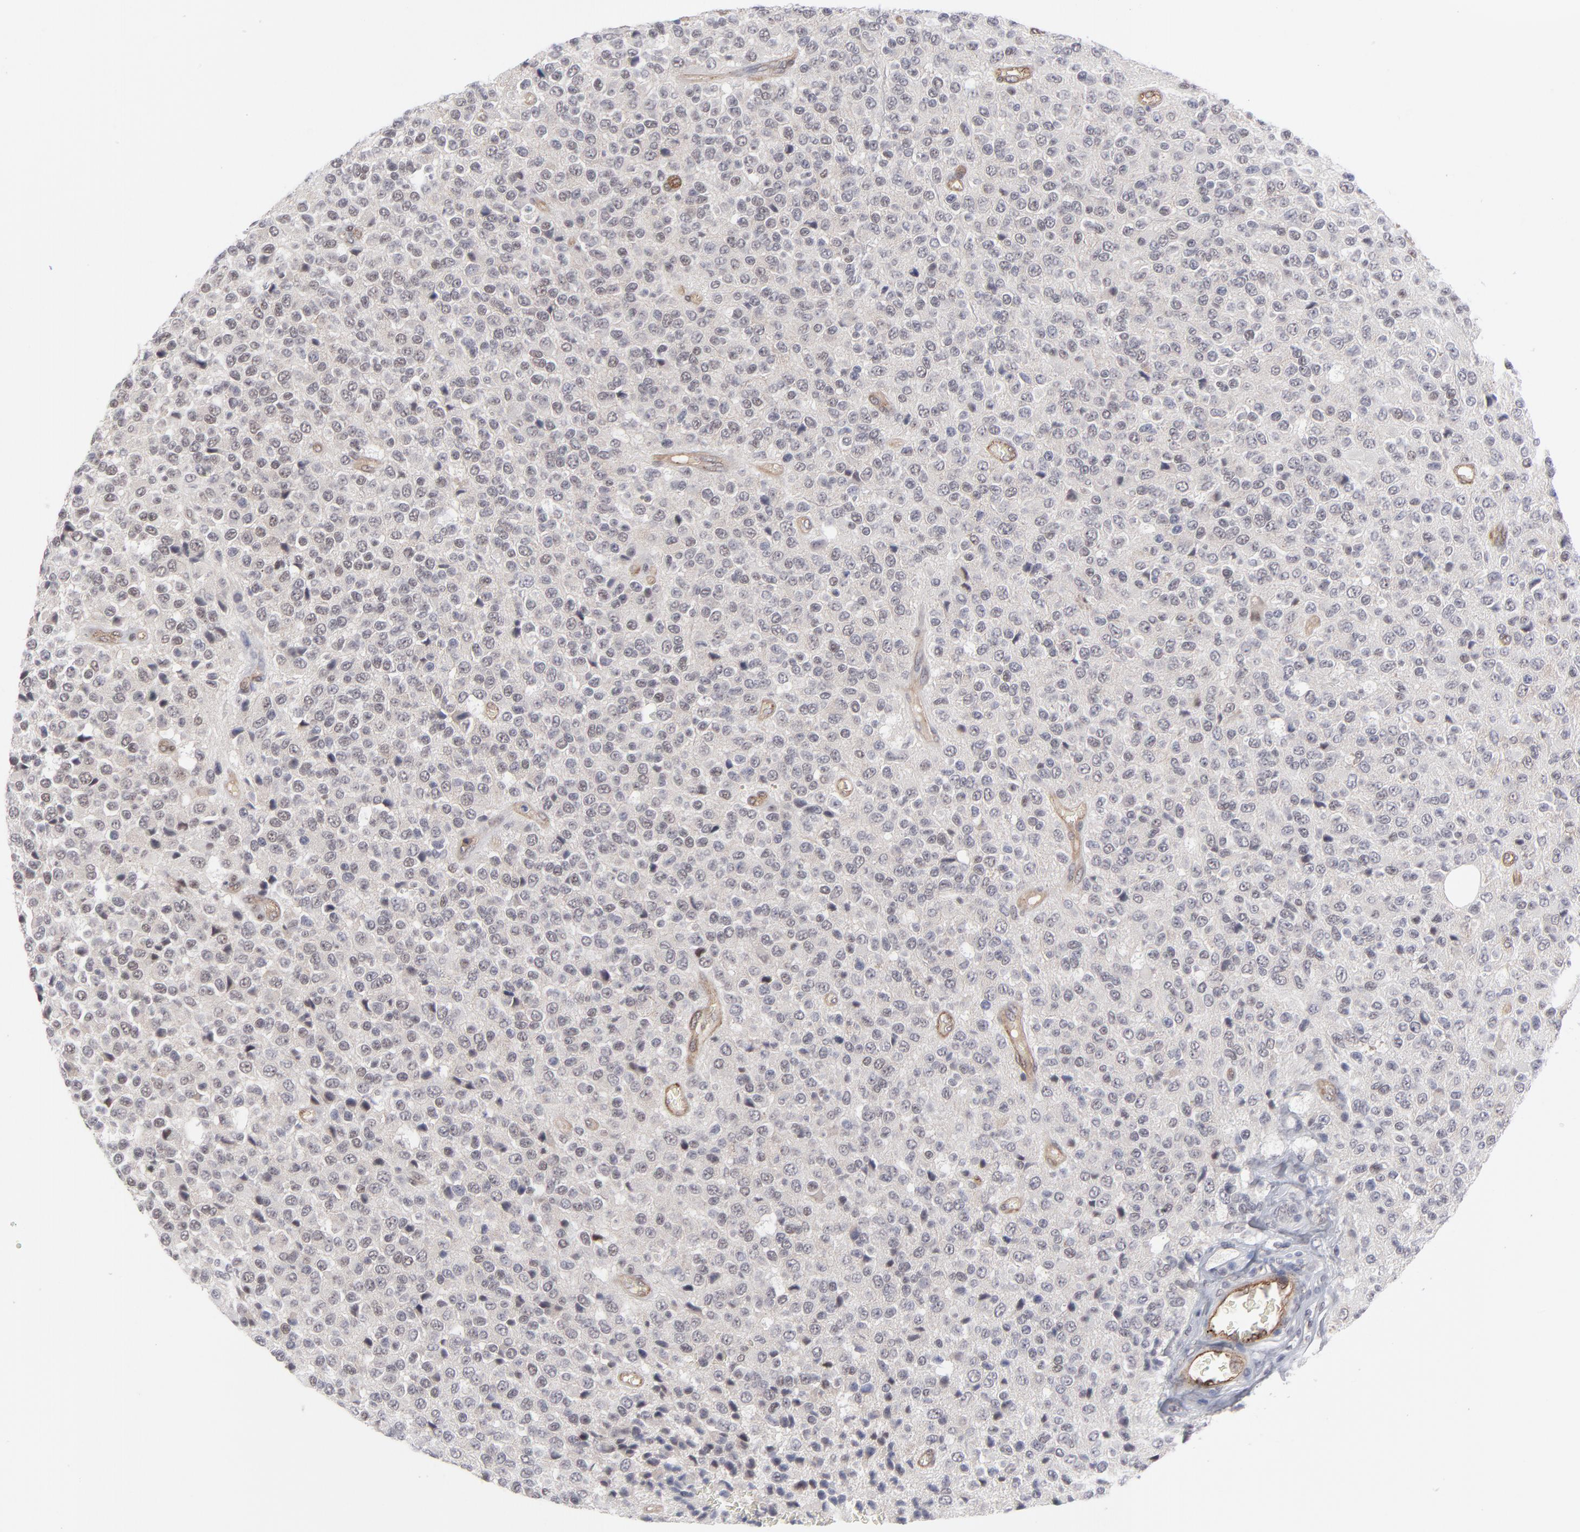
{"staining": {"intensity": "weak", "quantity": "25%-75%", "location": "cytoplasmic/membranous,nuclear"}, "tissue": "glioma", "cell_type": "Tumor cells", "image_type": "cancer", "snomed": [{"axis": "morphology", "description": "Glioma, malignant, High grade"}, {"axis": "topography", "description": "pancreas cauda"}], "caption": "High-power microscopy captured an immunohistochemistry image of malignant high-grade glioma, revealing weak cytoplasmic/membranous and nuclear positivity in approximately 25%-75% of tumor cells. The protein is shown in brown color, while the nuclei are stained blue.", "gene": "NBN", "patient": {"sex": "male", "age": 60}}